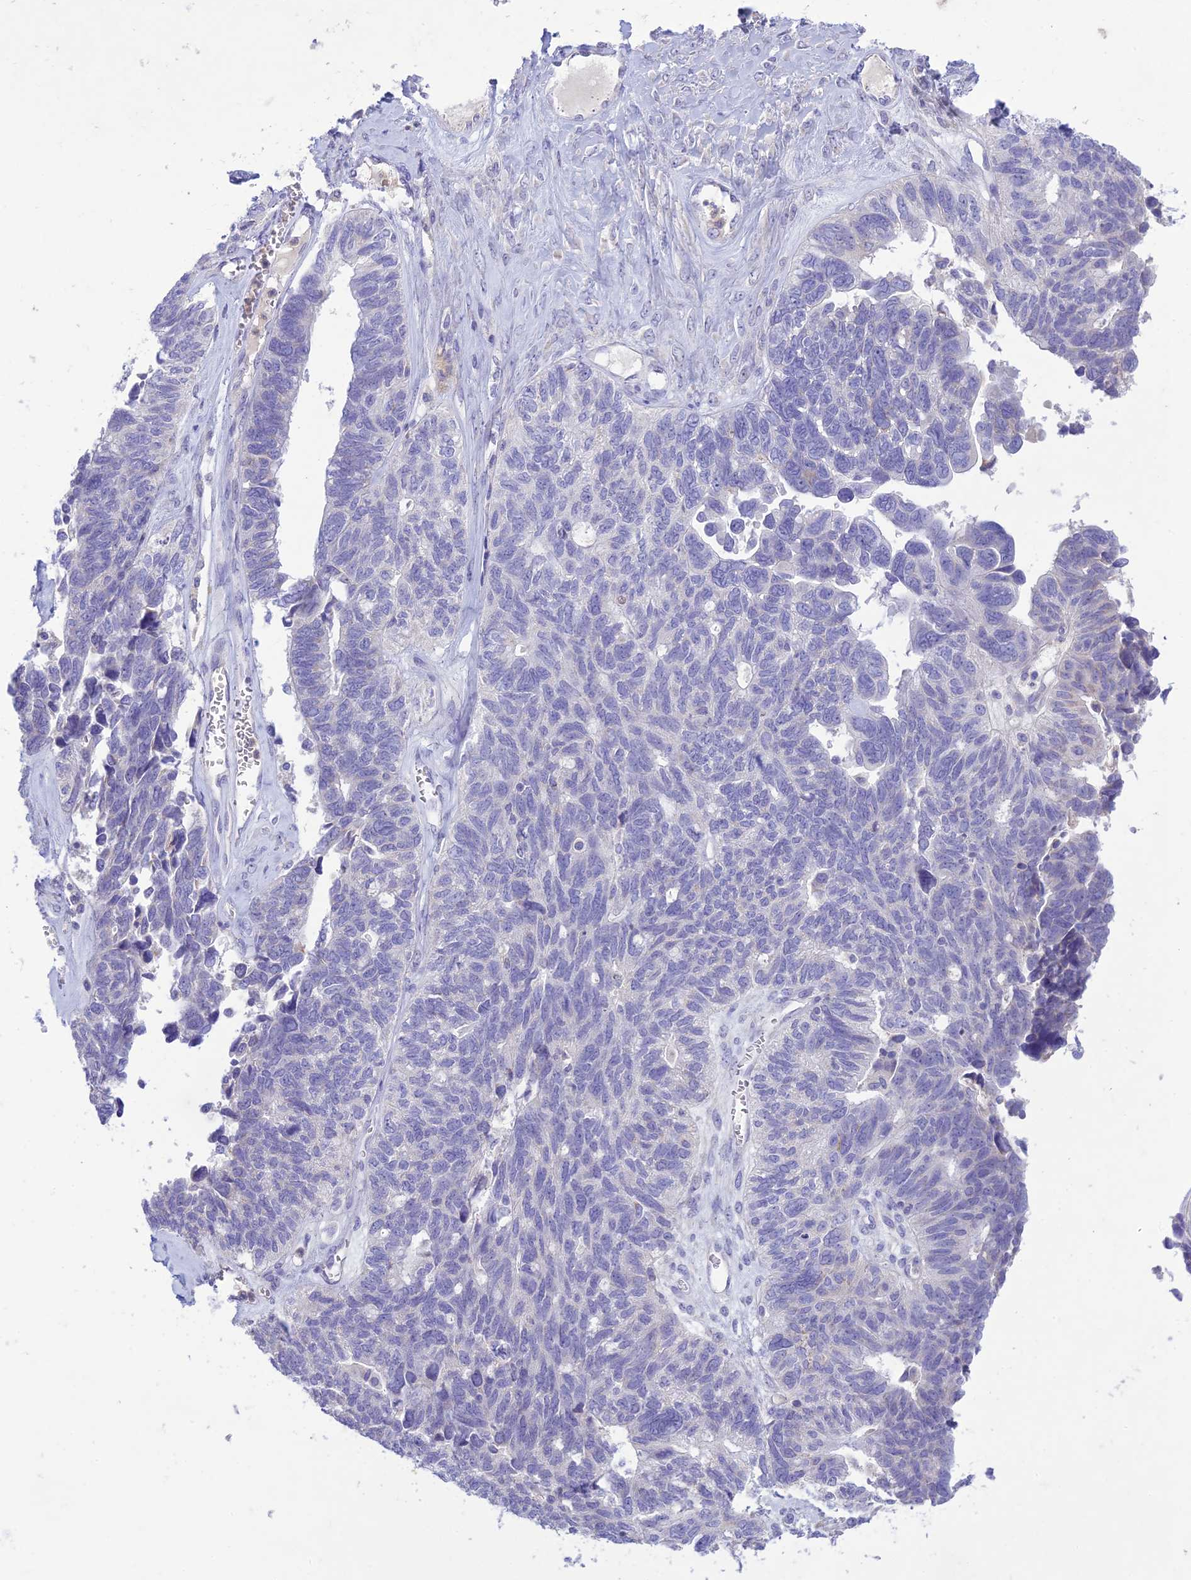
{"staining": {"intensity": "negative", "quantity": "none", "location": "none"}, "tissue": "ovarian cancer", "cell_type": "Tumor cells", "image_type": "cancer", "snomed": [{"axis": "morphology", "description": "Cystadenocarcinoma, serous, NOS"}, {"axis": "topography", "description": "Ovary"}], "caption": "Serous cystadenocarcinoma (ovarian) was stained to show a protein in brown. There is no significant staining in tumor cells. (Brightfield microscopy of DAB immunohistochemistry (IHC) at high magnification).", "gene": "SLC13A5", "patient": {"sex": "female", "age": 79}}